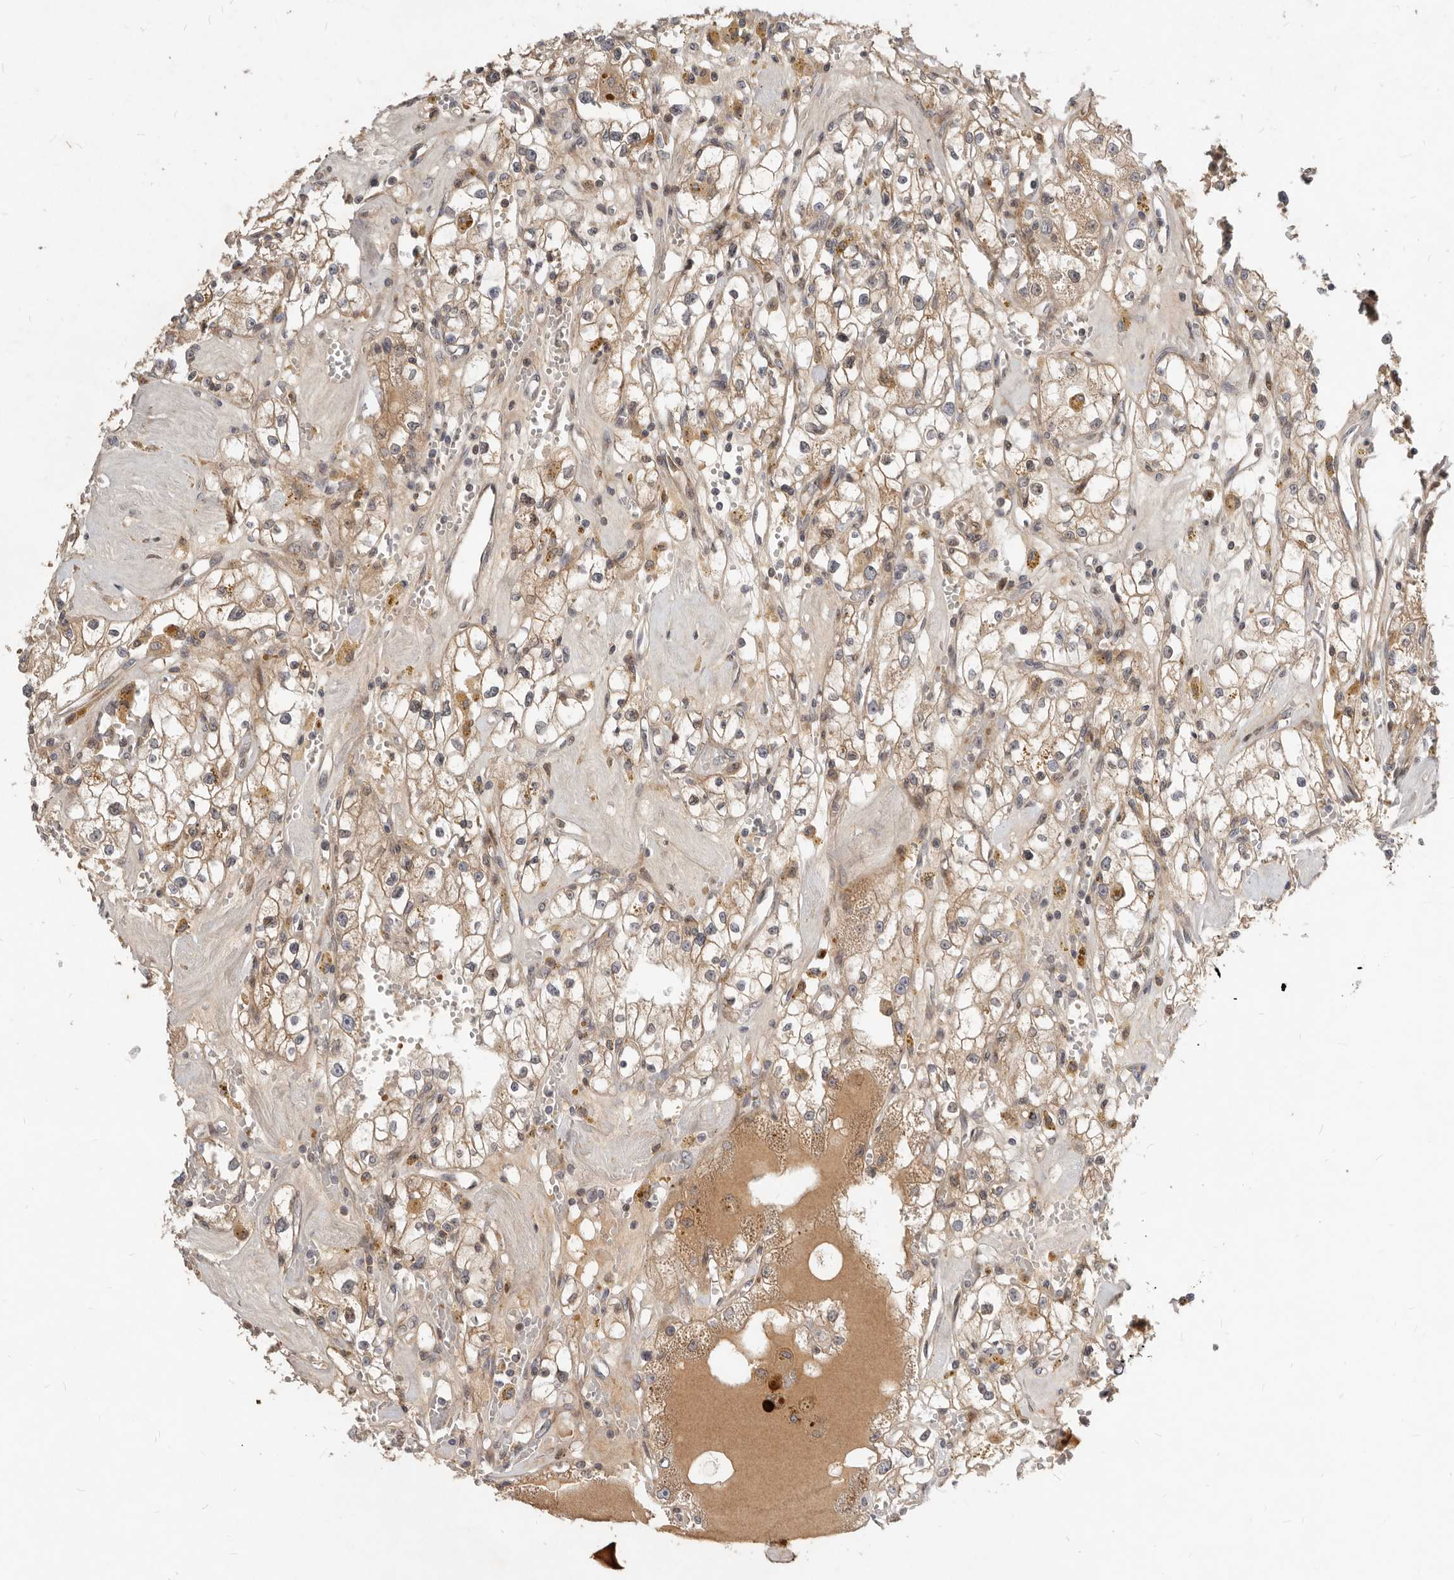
{"staining": {"intensity": "moderate", "quantity": ">75%", "location": "cytoplasmic/membranous"}, "tissue": "renal cancer", "cell_type": "Tumor cells", "image_type": "cancer", "snomed": [{"axis": "morphology", "description": "Adenocarcinoma, NOS"}, {"axis": "topography", "description": "Kidney"}], "caption": "DAB immunohistochemical staining of renal cancer (adenocarcinoma) reveals moderate cytoplasmic/membranous protein positivity in approximately >75% of tumor cells. The staining was performed using DAB (3,3'-diaminobenzidine) to visualize the protein expression in brown, while the nuclei were stained in blue with hematoxylin (Magnification: 20x).", "gene": "NPY4R", "patient": {"sex": "male", "age": 56}}